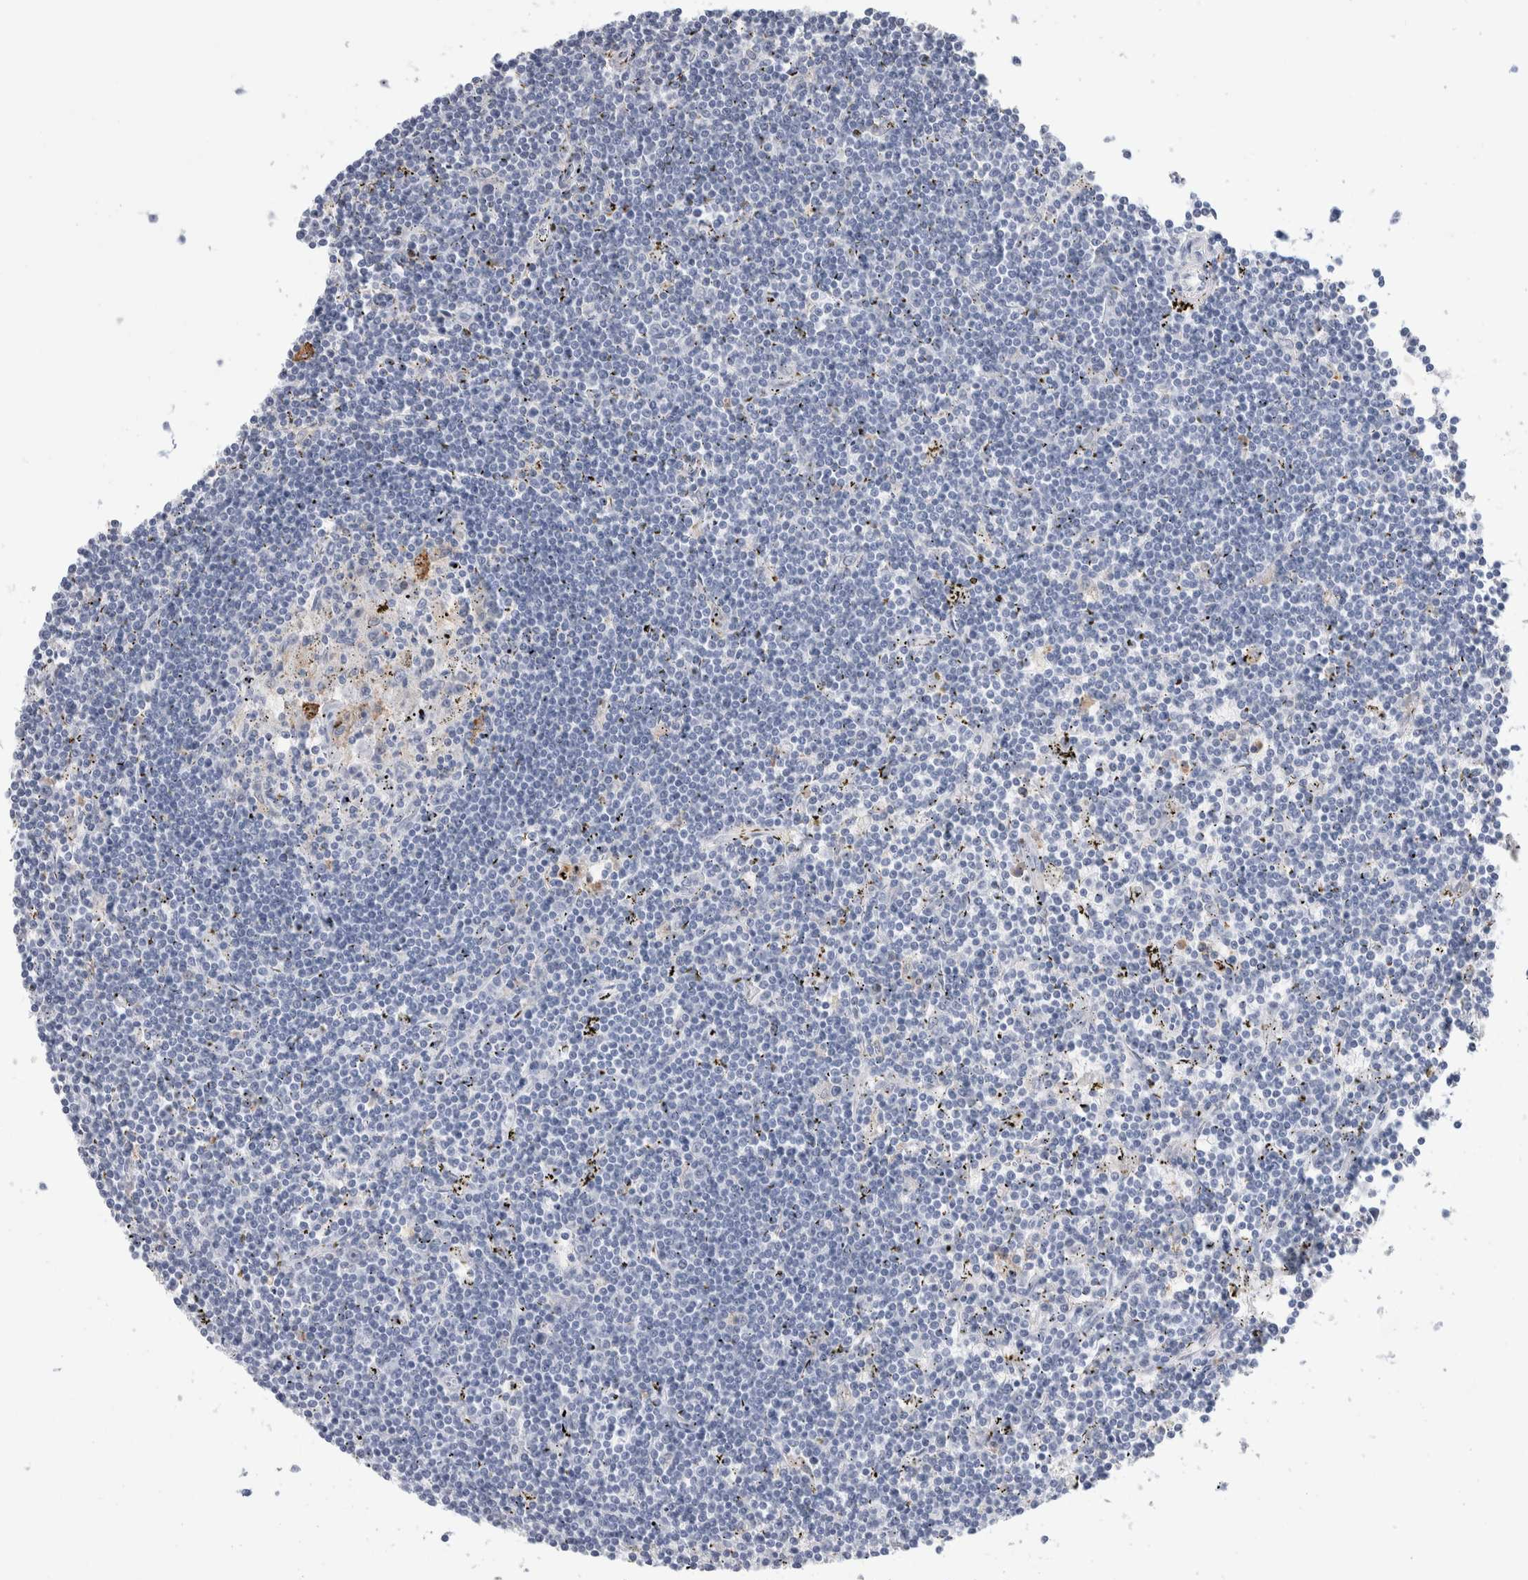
{"staining": {"intensity": "negative", "quantity": "none", "location": "none"}, "tissue": "lymphoma", "cell_type": "Tumor cells", "image_type": "cancer", "snomed": [{"axis": "morphology", "description": "Malignant lymphoma, non-Hodgkin's type, Low grade"}, {"axis": "topography", "description": "Spleen"}], "caption": "This image is of low-grade malignant lymphoma, non-Hodgkin's type stained with IHC to label a protein in brown with the nuclei are counter-stained blue. There is no staining in tumor cells. (DAB (3,3'-diaminobenzidine) immunohistochemistry, high magnification).", "gene": "LURAP1L", "patient": {"sex": "male", "age": 76}}